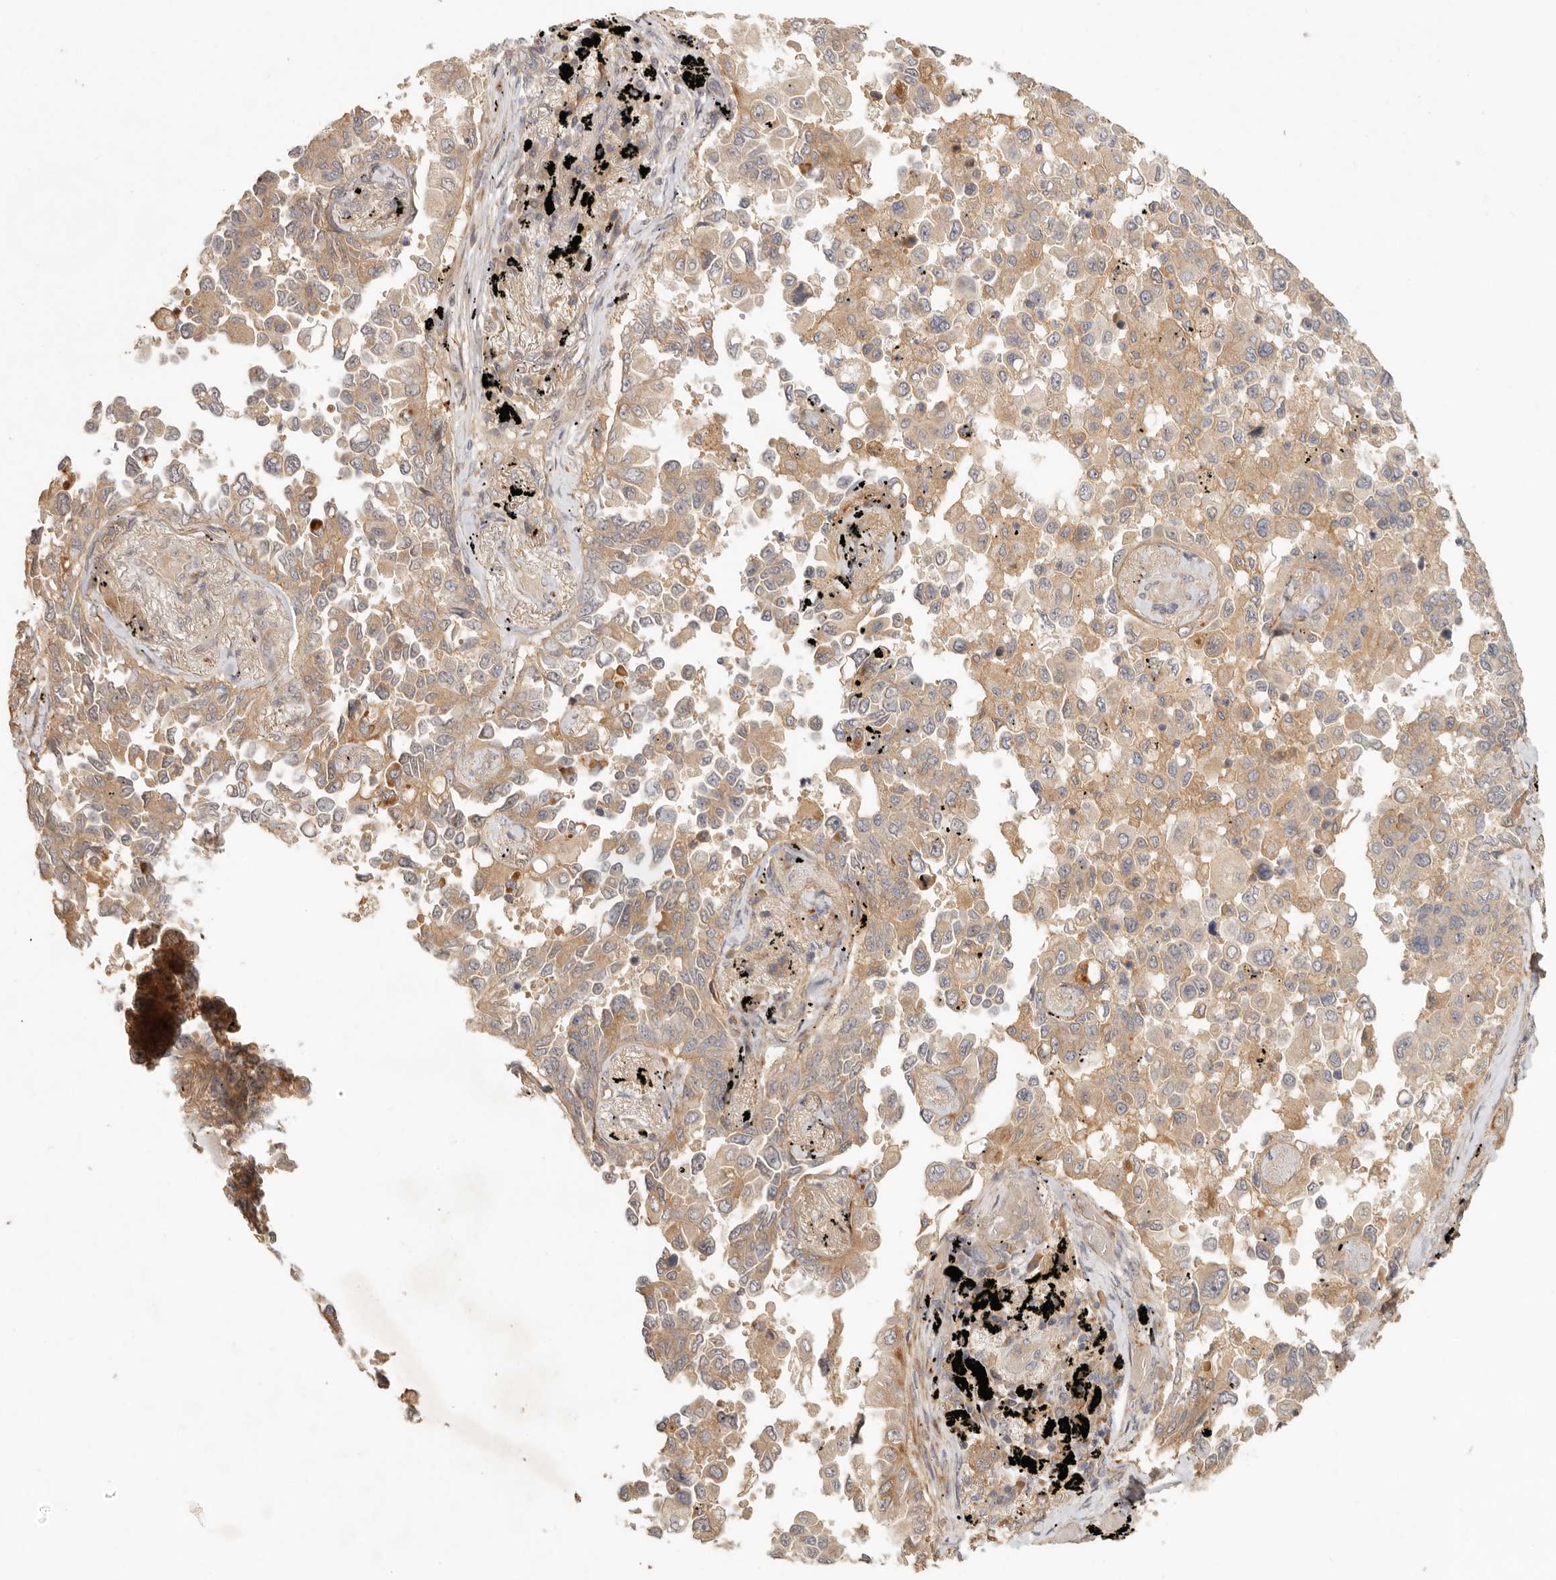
{"staining": {"intensity": "moderate", "quantity": ">75%", "location": "cytoplasmic/membranous"}, "tissue": "lung cancer", "cell_type": "Tumor cells", "image_type": "cancer", "snomed": [{"axis": "morphology", "description": "Adenocarcinoma, NOS"}, {"axis": "topography", "description": "Lung"}], "caption": "A brown stain shows moderate cytoplasmic/membranous staining of a protein in human lung cancer tumor cells. (Brightfield microscopy of DAB IHC at high magnification).", "gene": "VIPR1", "patient": {"sex": "female", "age": 67}}